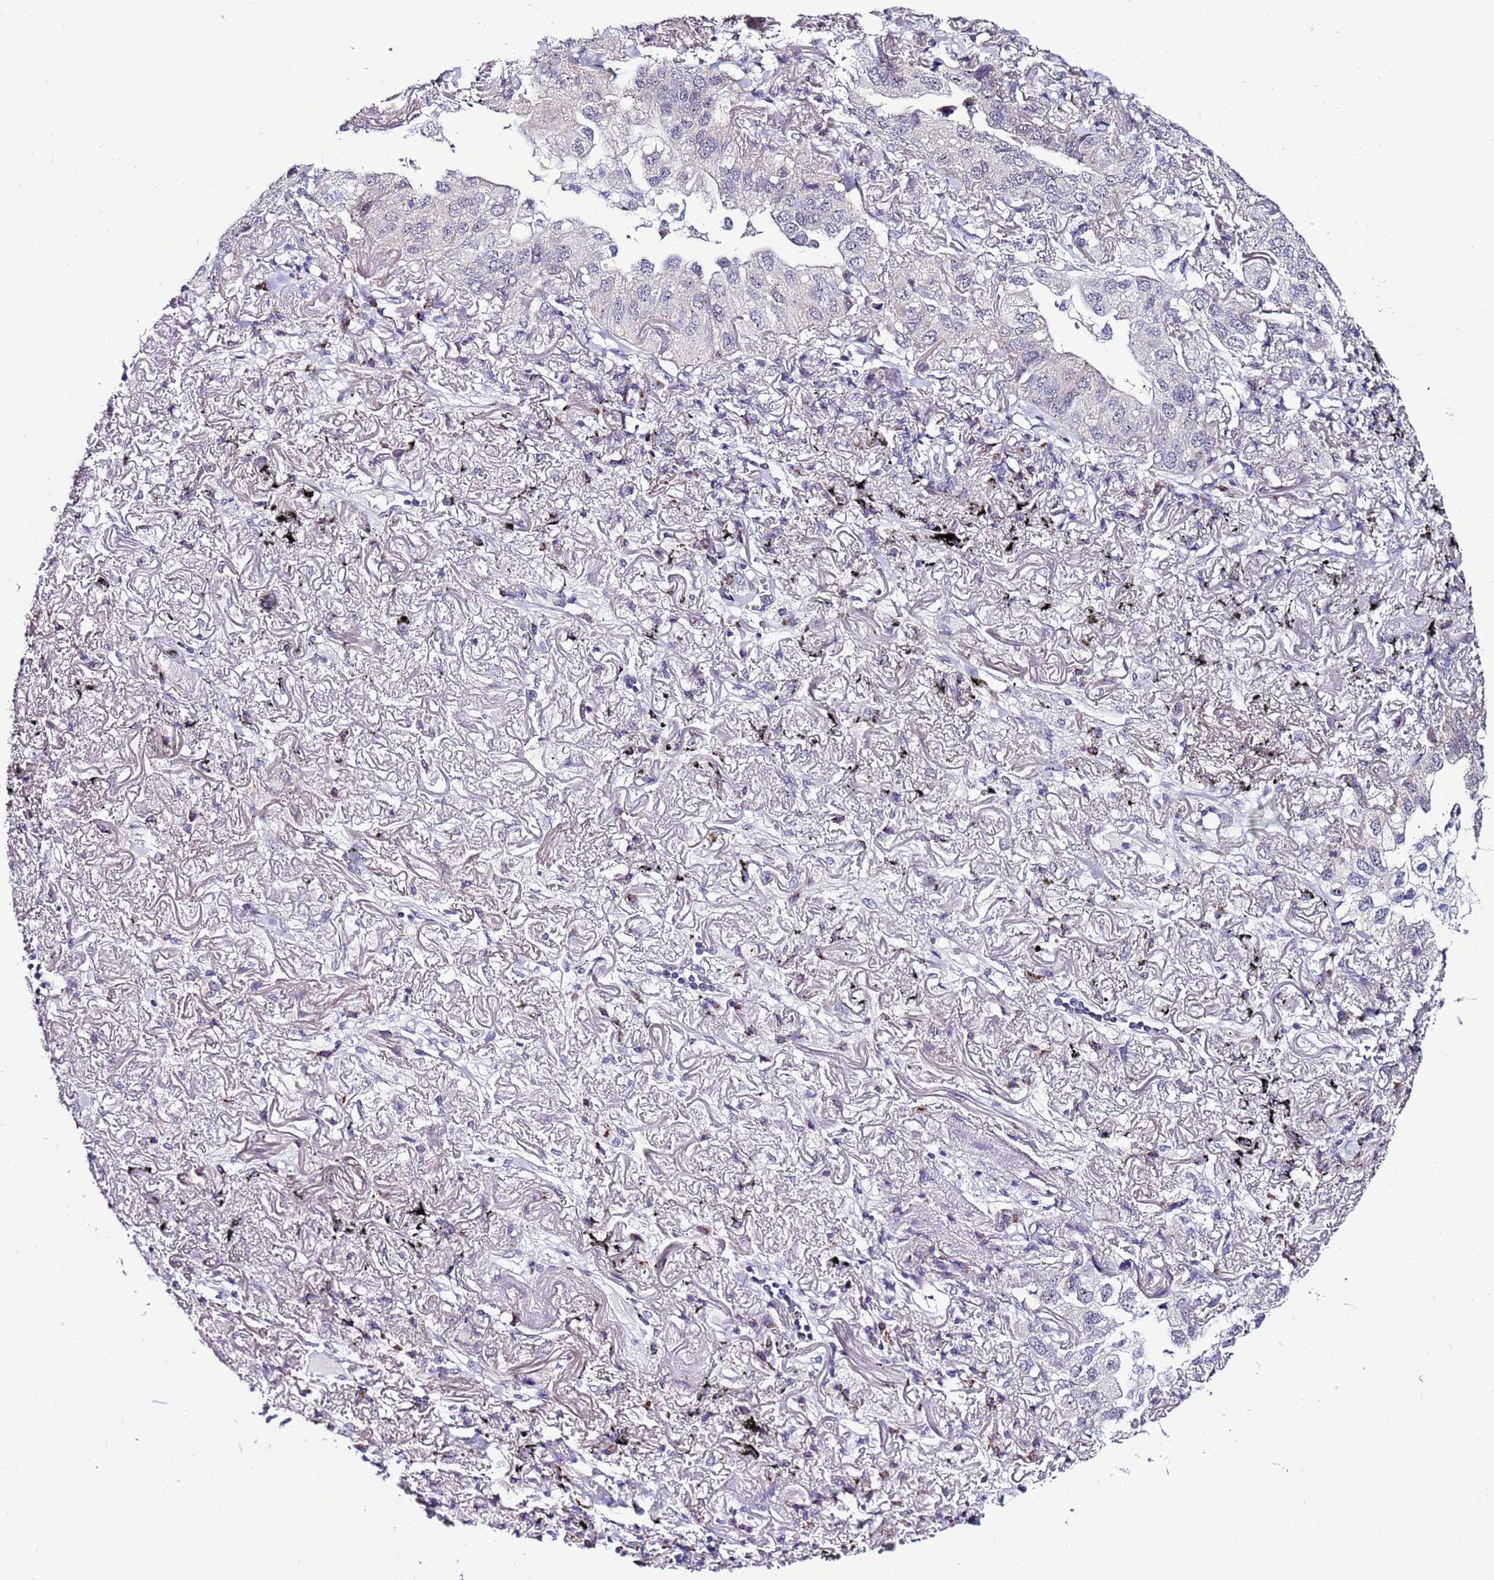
{"staining": {"intensity": "negative", "quantity": "none", "location": "none"}, "tissue": "lung cancer", "cell_type": "Tumor cells", "image_type": "cancer", "snomed": [{"axis": "morphology", "description": "Adenocarcinoma, NOS"}, {"axis": "topography", "description": "Lung"}], "caption": "Lung cancer (adenocarcinoma) stained for a protein using immunohistochemistry (IHC) displays no expression tumor cells.", "gene": "DPH6", "patient": {"sex": "male", "age": 65}}